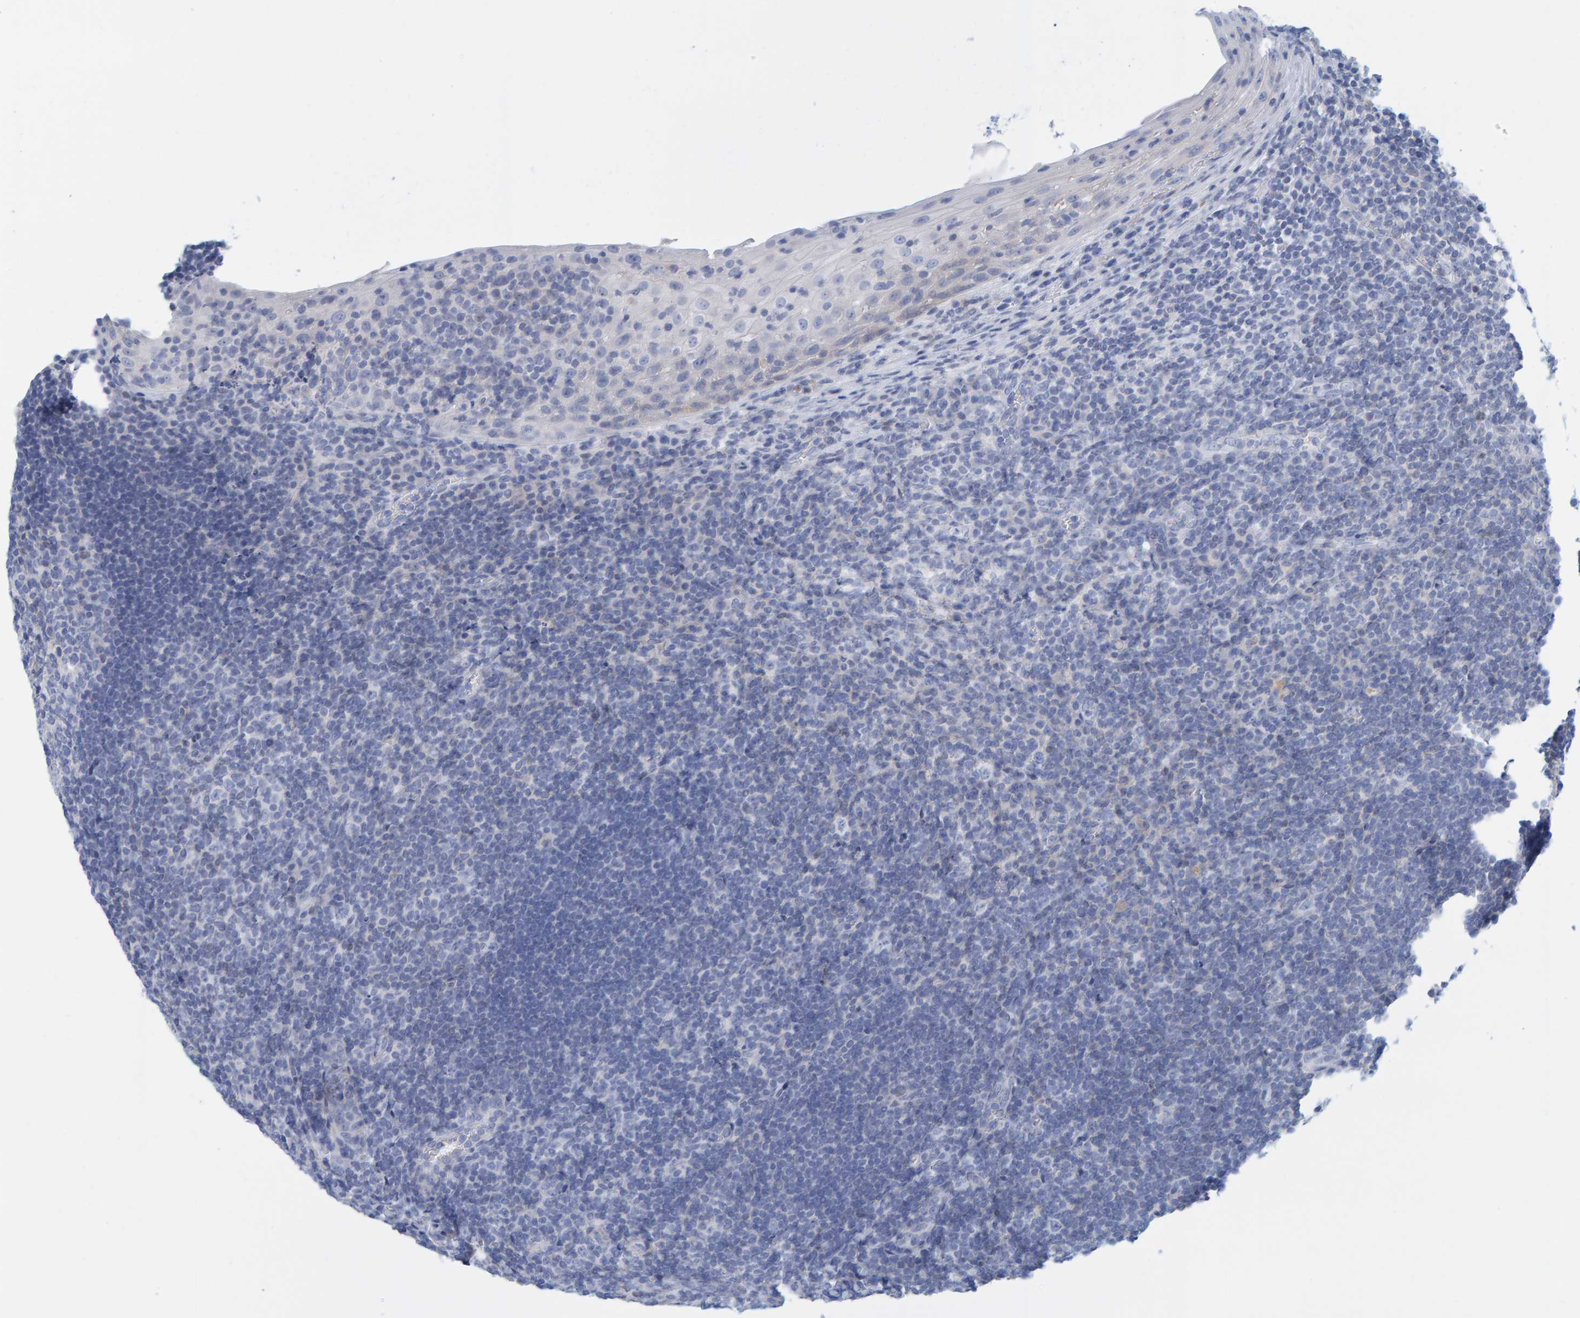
{"staining": {"intensity": "negative", "quantity": "none", "location": "none"}, "tissue": "tonsil", "cell_type": "Germinal center cells", "image_type": "normal", "snomed": [{"axis": "morphology", "description": "Normal tissue, NOS"}, {"axis": "topography", "description": "Tonsil"}], "caption": "Tonsil stained for a protein using immunohistochemistry reveals no staining germinal center cells.", "gene": "KLHL11", "patient": {"sex": "male", "age": 37}}